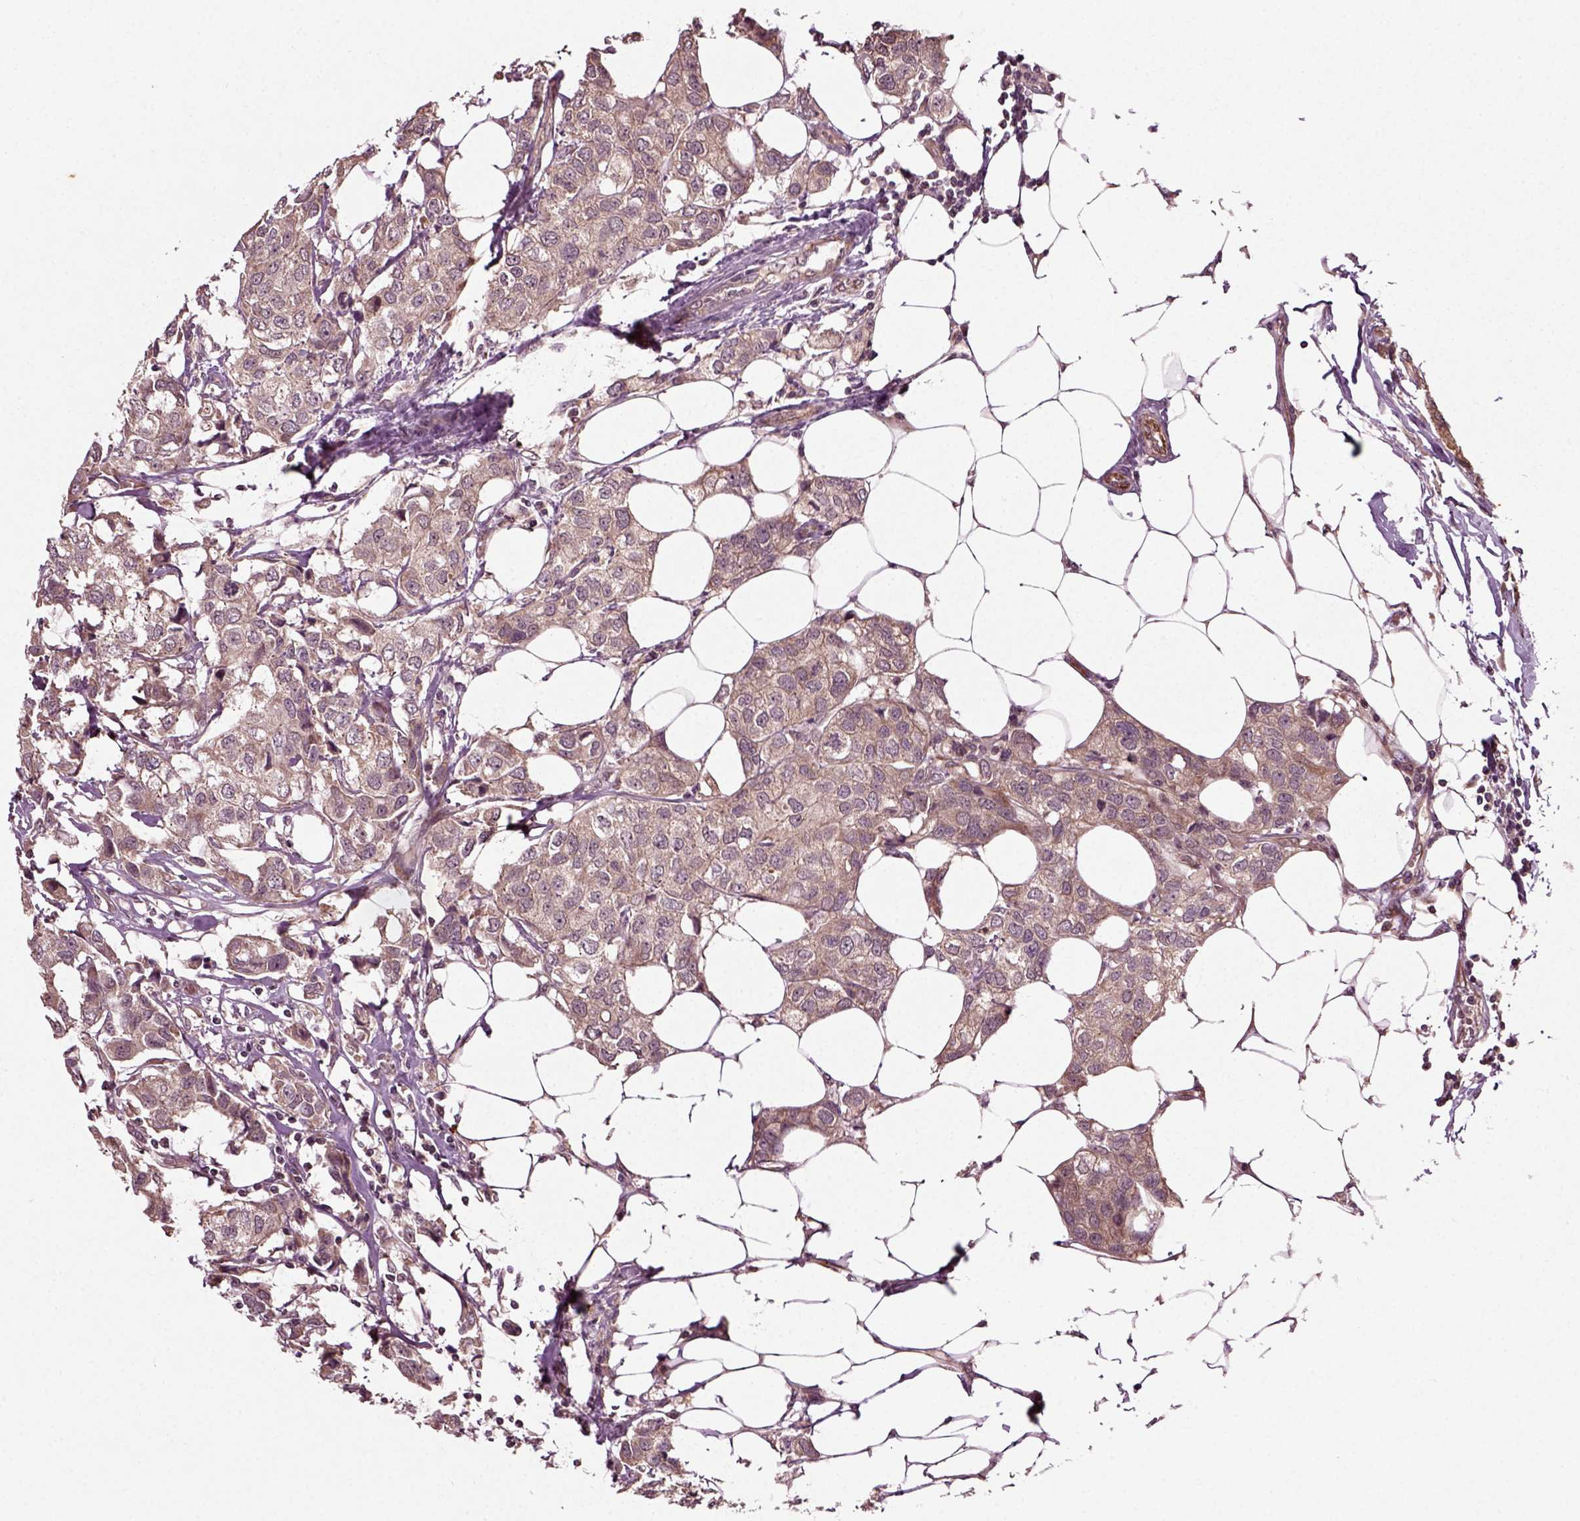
{"staining": {"intensity": "weak", "quantity": "<25%", "location": "cytoplasmic/membranous"}, "tissue": "breast cancer", "cell_type": "Tumor cells", "image_type": "cancer", "snomed": [{"axis": "morphology", "description": "Duct carcinoma"}, {"axis": "topography", "description": "Breast"}], "caption": "Tumor cells show no significant protein positivity in breast infiltrating ductal carcinoma.", "gene": "PLCD3", "patient": {"sex": "female", "age": 80}}